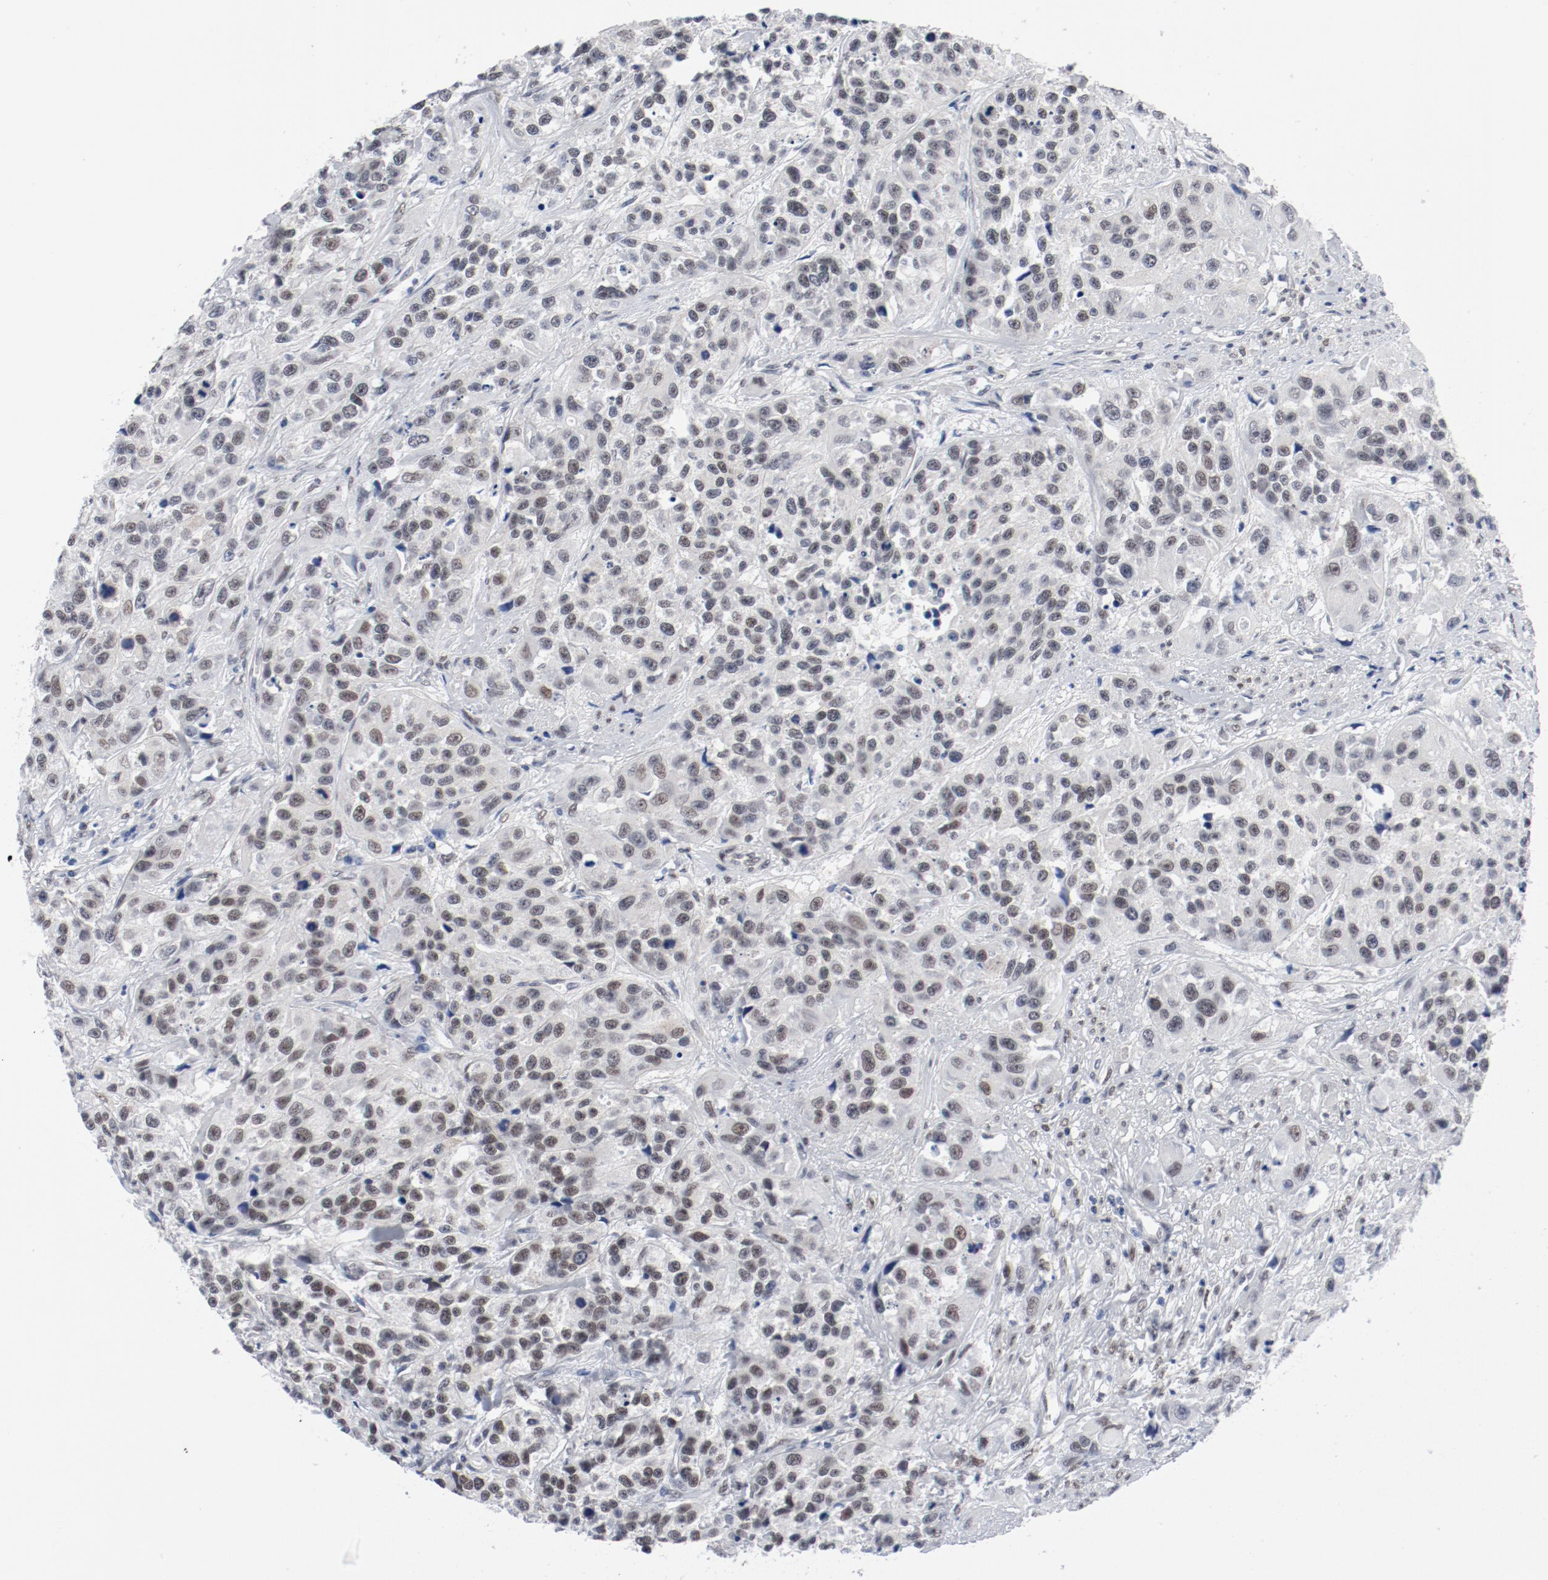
{"staining": {"intensity": "moderate", "quantity": ">75%", "location": "nuclear"}, "tissue": "urothelial cancer", "cell_type": "Tumor cells", "image_type": "cancer", "snomed": [{"axis": "morphology", "description": "Urothelial carcinoma, High grade"}, {"axis": "topography", "description": "Urinary bladder"}], "caption": "Moderate nuclear protein staining is present in approximately >75% of tumor cells in high-grade urothelial carcinoma.", "gene": "ARNT", "patient": {"sex": "female", "age": 81}}